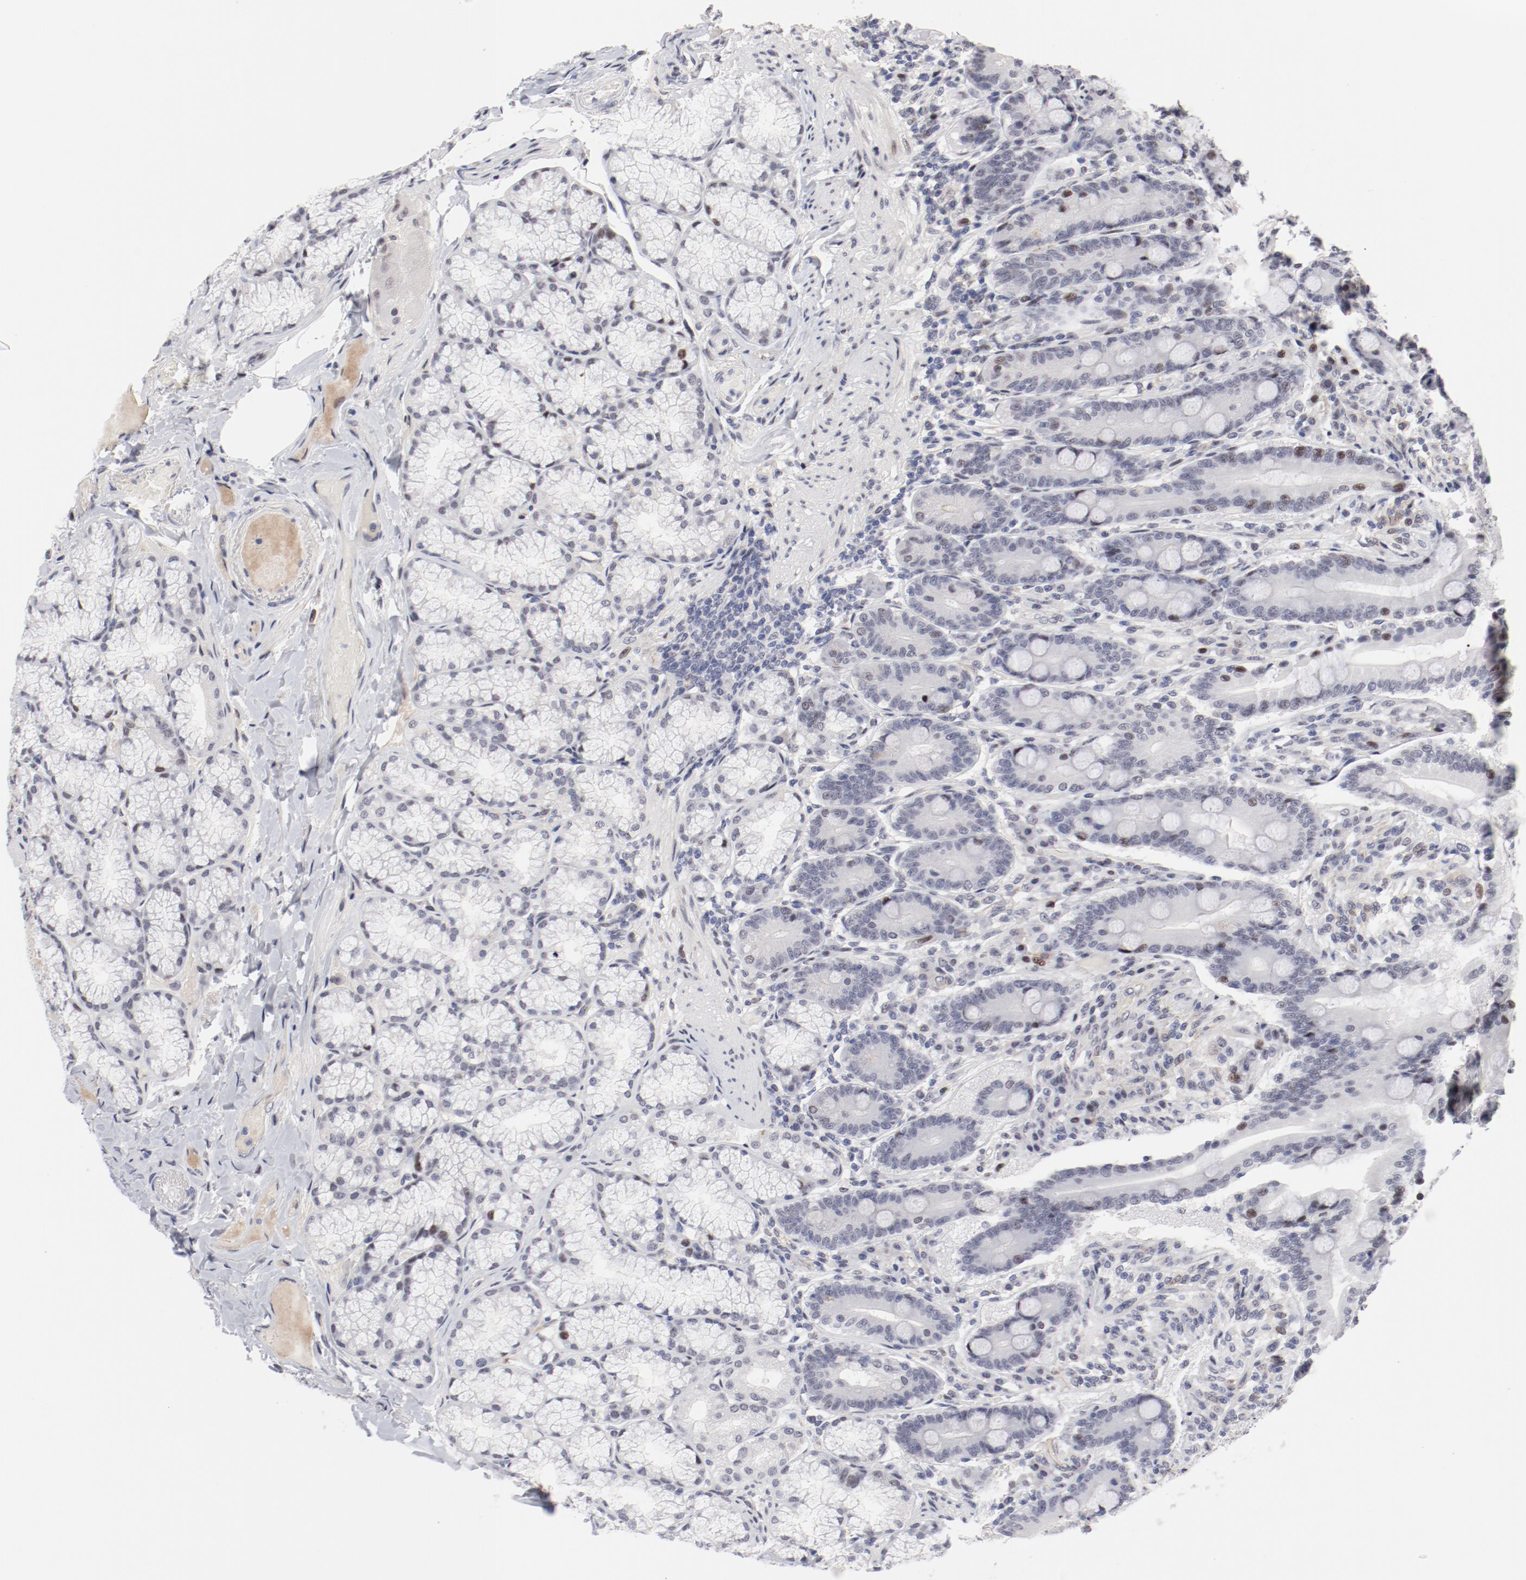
{"staining": {"intensity": "negative", "quantity": "none", "location": "none"}, "tissue": "duodenum", "cell_type": "Glandular cells", "image_type": "normal", "snomed": [{"axis": "morphology", "description": "Normal tissue, NOS"}, {"axis": "topography", "description": "Duodenum"}], "caption": "Duodenum stained for a protein using immunohistochemistry shows no staining glandular cells.", "gene": "FSCB", "patient": {"sex": "female", "age": 64}}